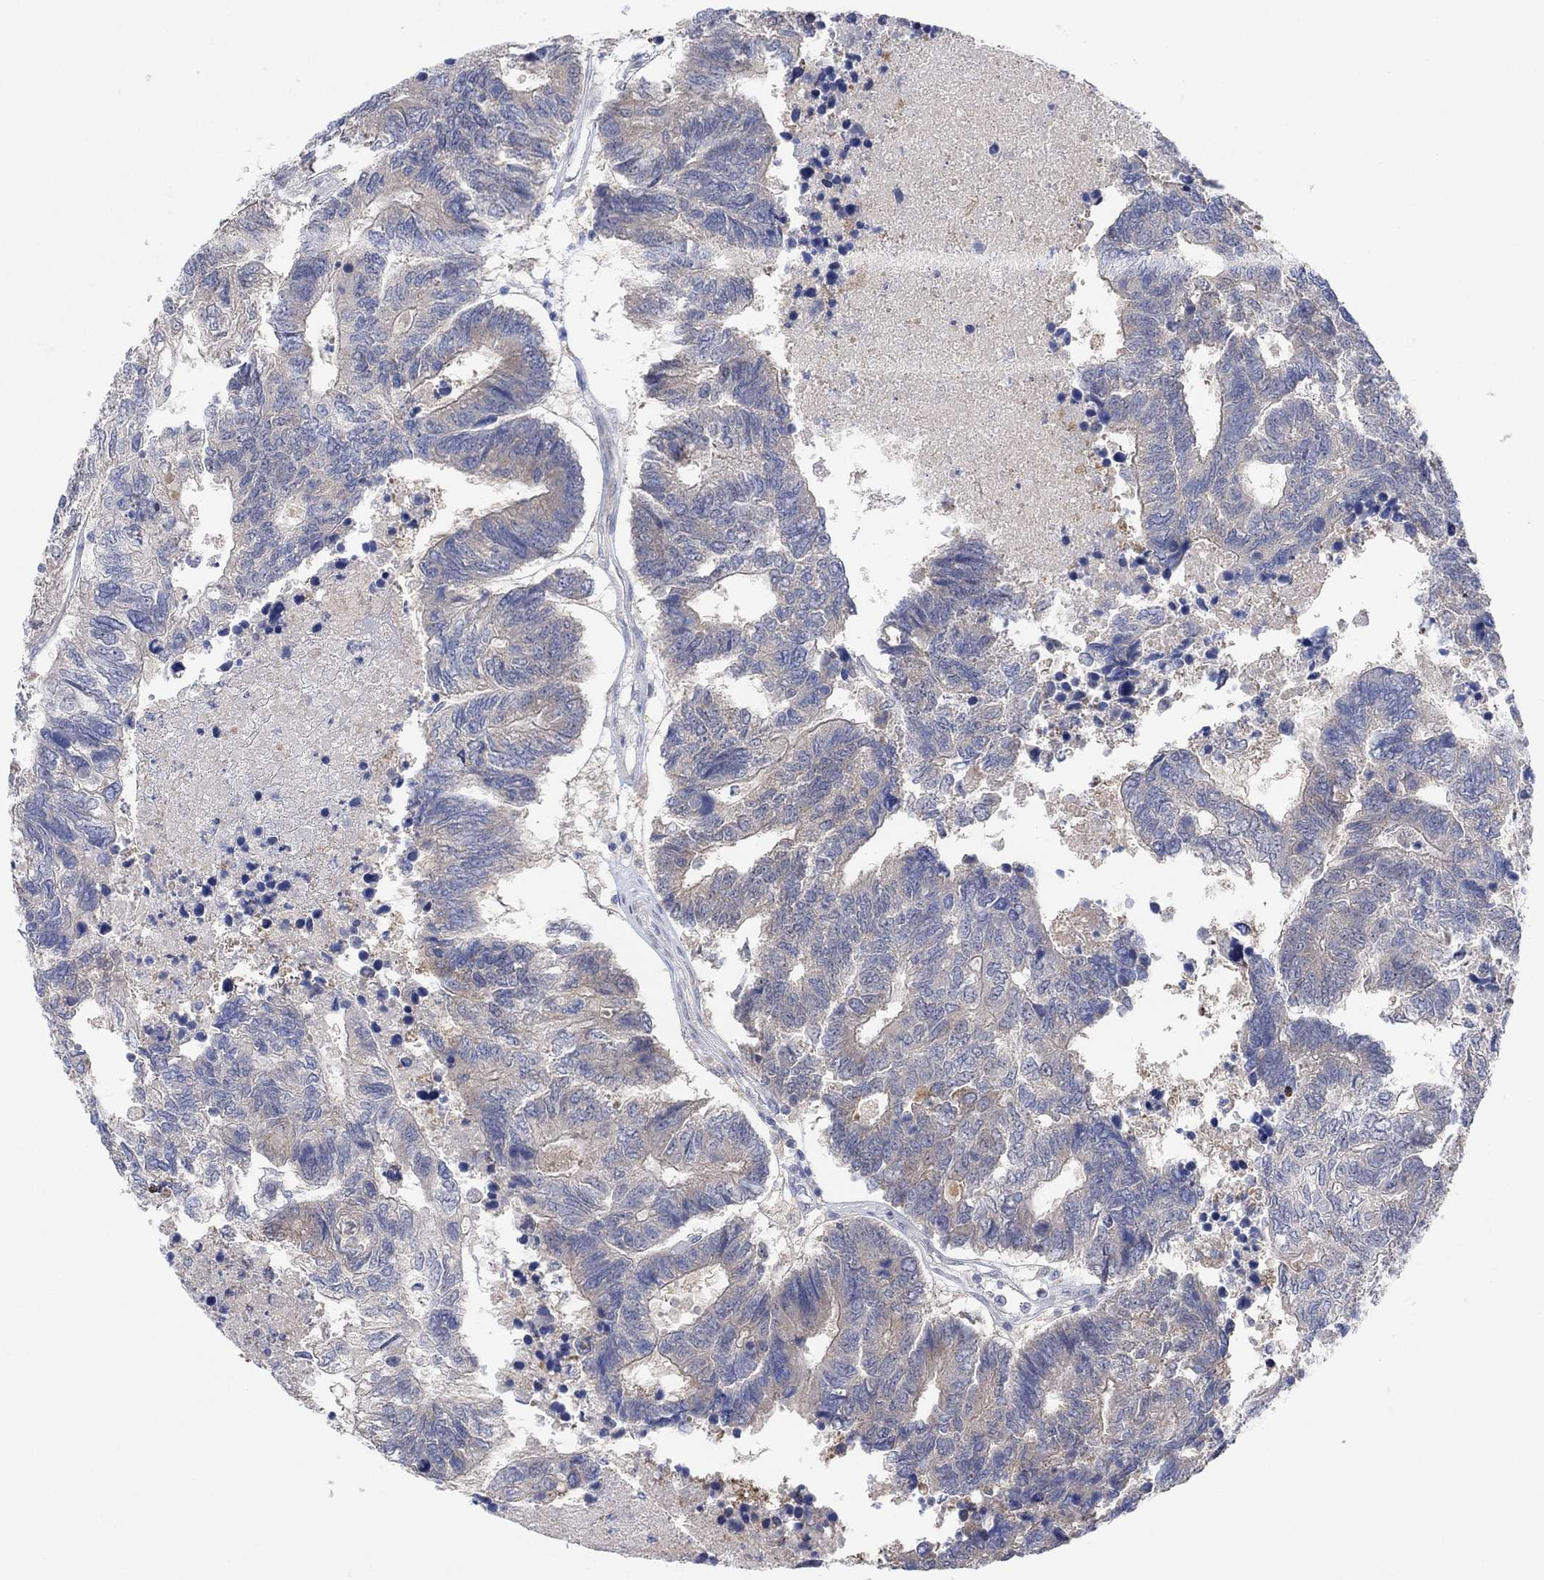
{"staining": {"intensity": "weak", "quantity": ">75%", "location": "cytoplasmic/membranous"}, "tissue": "colorectal cancer", "cell_type": "Tumor cells", "image_type": "cancer", "snomed": [{"axis": "morphology", "description": "Adenocarcinoma, NOS"}, {"axis": "topography", "description": "Colon"}], "caption": "Colorectal cancer (adenocarcinoma) stained with immunohistochemistry (IHC) reveals weak cytoplasmic/membranous staining in approximately >75% of tumor cells.", "gene": "CNTF", "patient": {"sex": "female", "age": 48}}